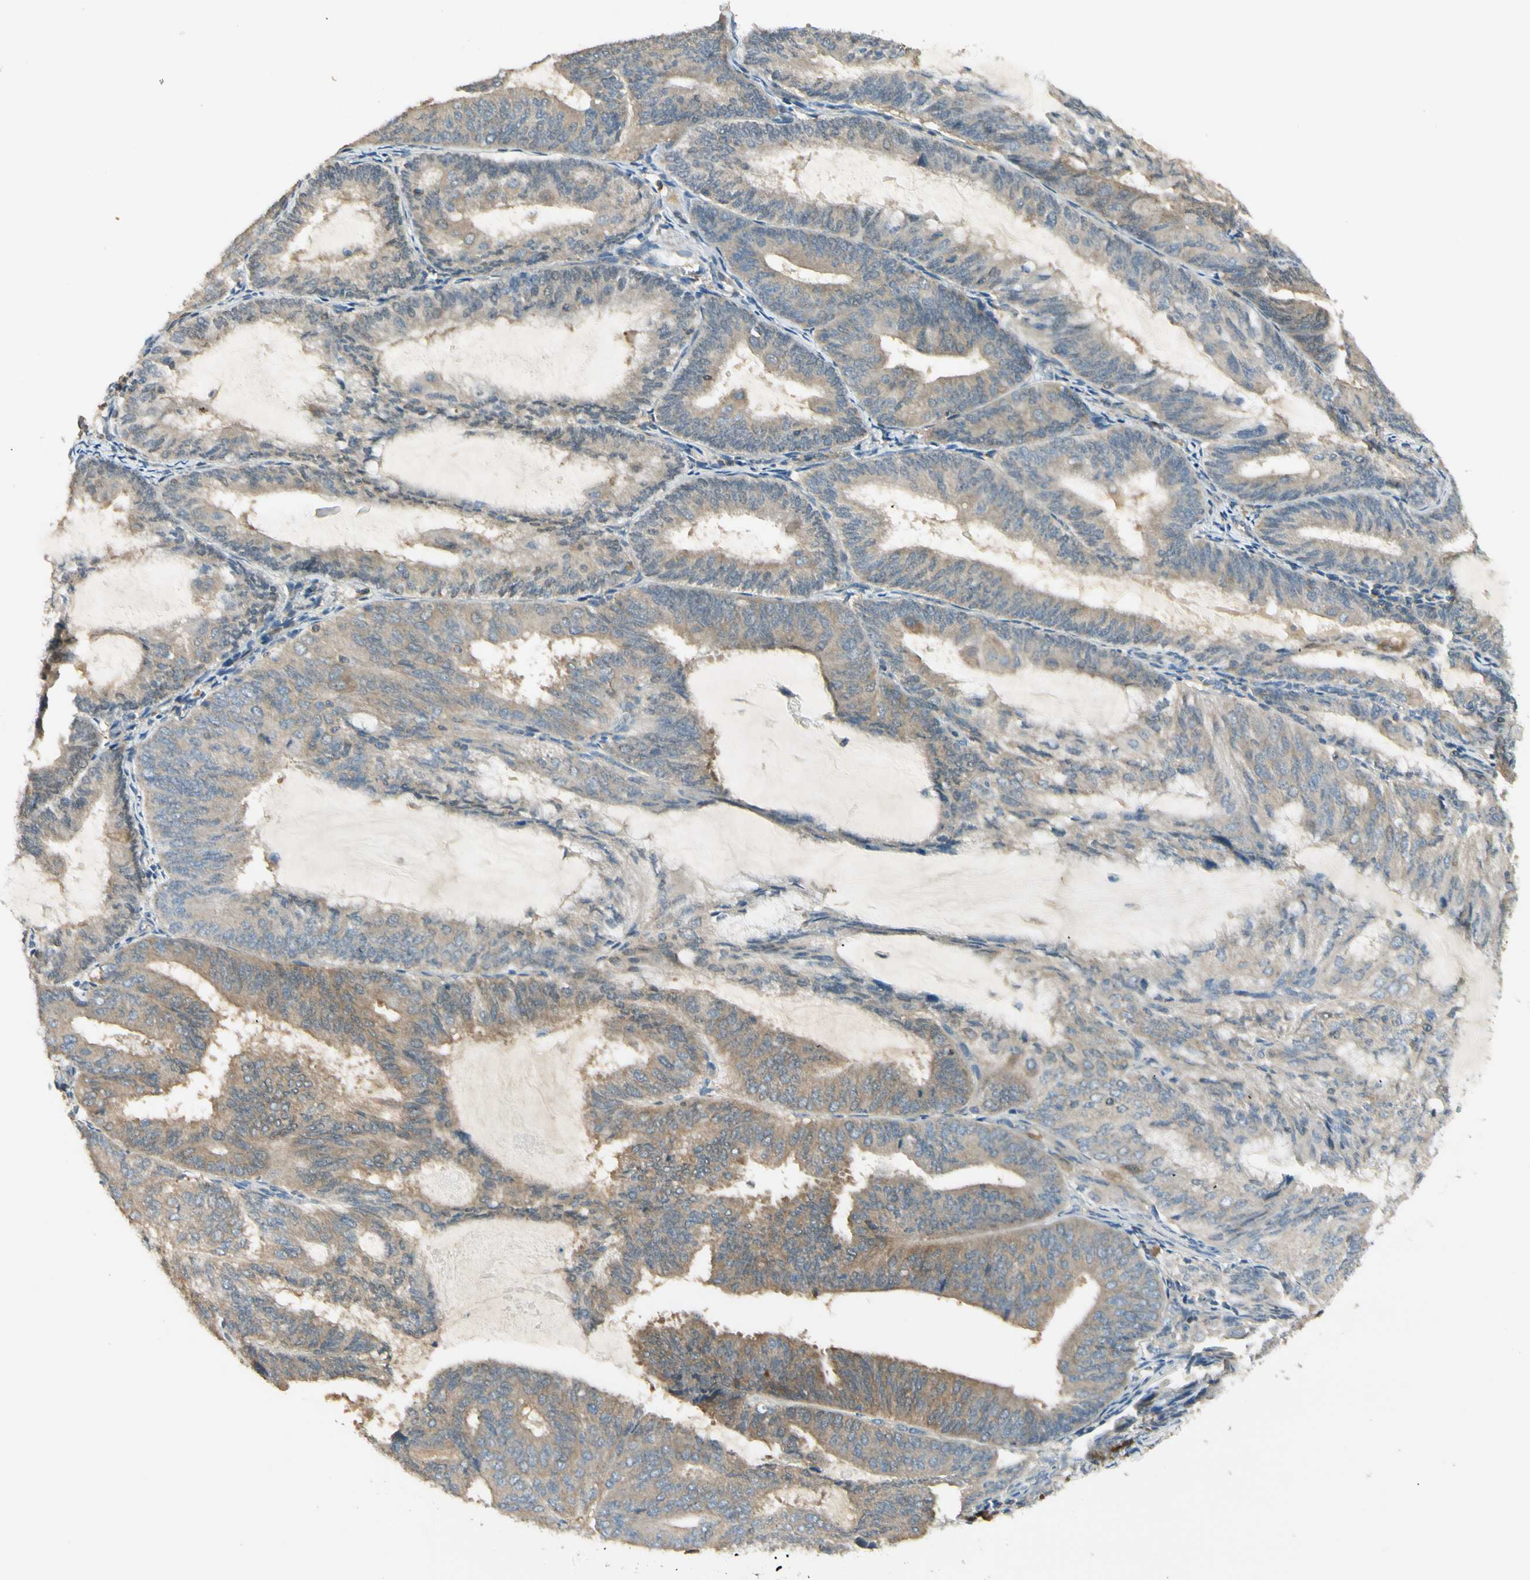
{"staining": {"intensity": "weak", "quantity": ">75%", "location": "cytoplasmic/membranous"}, "tissue": "endometrial cancer", "cell_type": "Tumor cells", "image_type": "cancer", "snomed": [{"axis": "morphology", "description": "Adenocarcinoma, NOS"}, {"axis": "topography", "description": "Endometrium"}], "caption": "Endometrial cancer tissue demonstrates weak cytoplasmic/membranous expression in approximately >75% of tumor cells", "gene": "PLXNA1", "patient": {"sex": "female", "age": 81}}